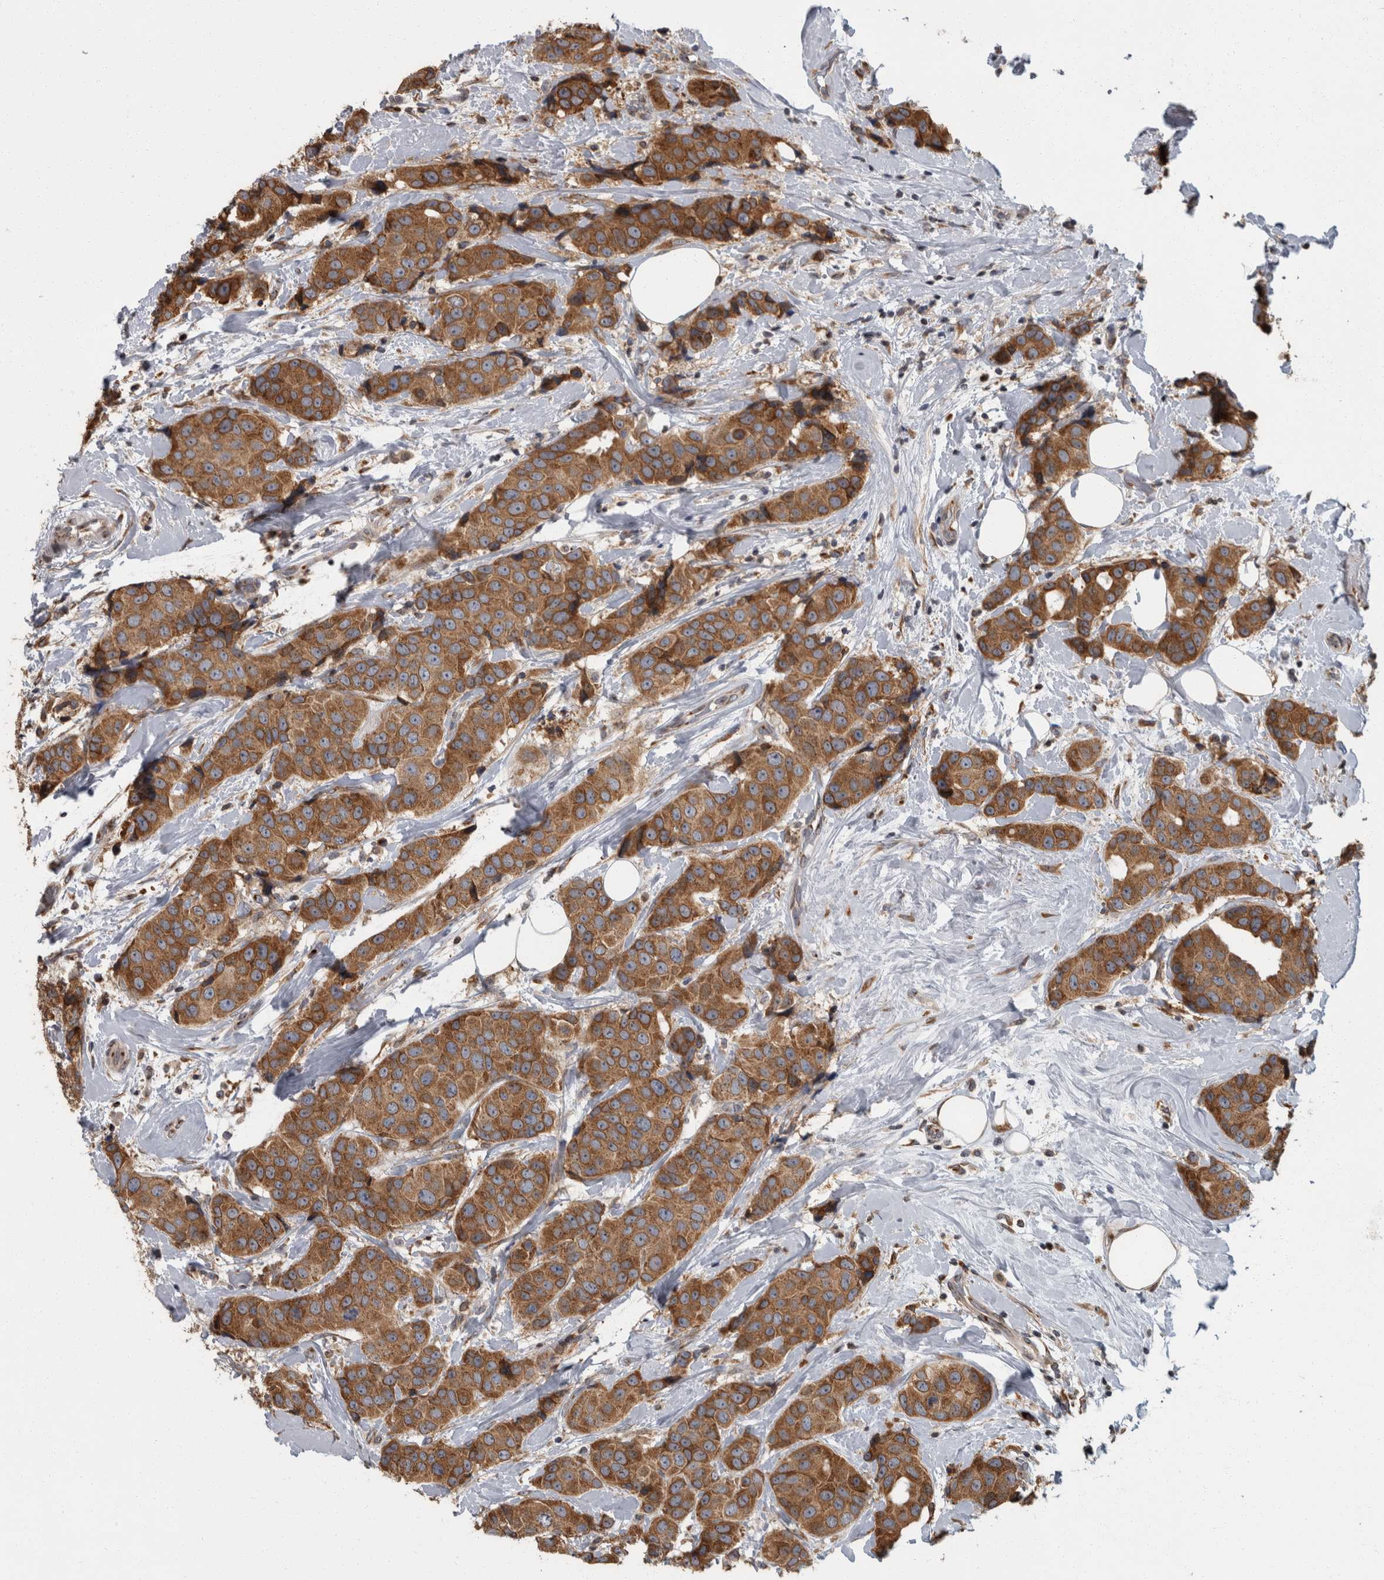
{"staining": {"intensity": "moderate", "quantity": ">75%", "location": "cytoplasmic/membranous"}, "tissue": "breast cancer", "cell_type": "Tumor cells", "image_type": "cancer", "snomed": [{"axis": "morphology", "description": "Normal tissue, NOS"}, {"axis": "morphology", "description": "Duct carcinoma"}, {"axis": "topography", "description": "Breast"}], "caption": "This micrograph displays breast cancer (intraductal carcinoma) stained with IHC to label a protein in brown. The cytoplasmic/membranous of tumor cells show moderate positivity for the protein. Nuclei are counter-stained blue.", "gene": "LMAN2L", "patient": {"sex": "female", "age": 39}}